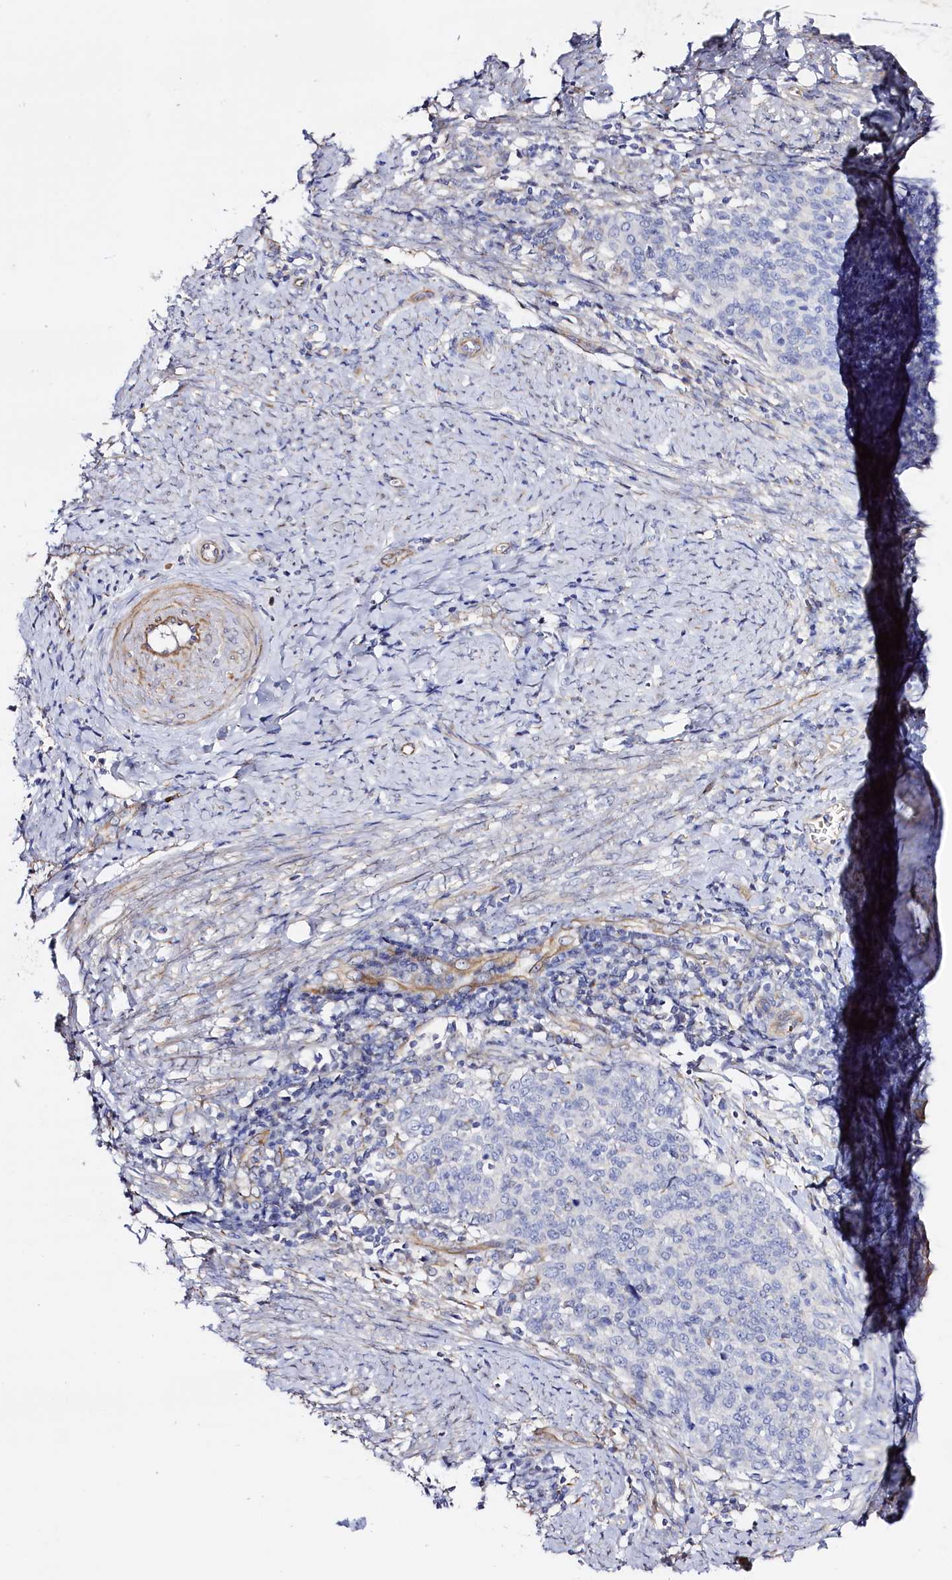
{"staining": {"intensity": "negative", "quantity": "none", "location": "none"}, "tissue": "cervical cancer", "cell_type": "Tumor cells", "image_type": "cancer", "snomed": [{"axis": "morphology", "description": "Squamous cell carcinoma, NOS"}, {"axis": "topography", "description": "Cervix"}], "caption": "Immunohistochemical staining of cervical squamous cell carcinoma demonstrates no significant expression in tumor cells. (Brightfield microscopy of DAB (3,3'-diaminobenzidine) IHC at high magnification).", "gene": "SLC7A1", "patient": {"sex": "female", "age": 39}}